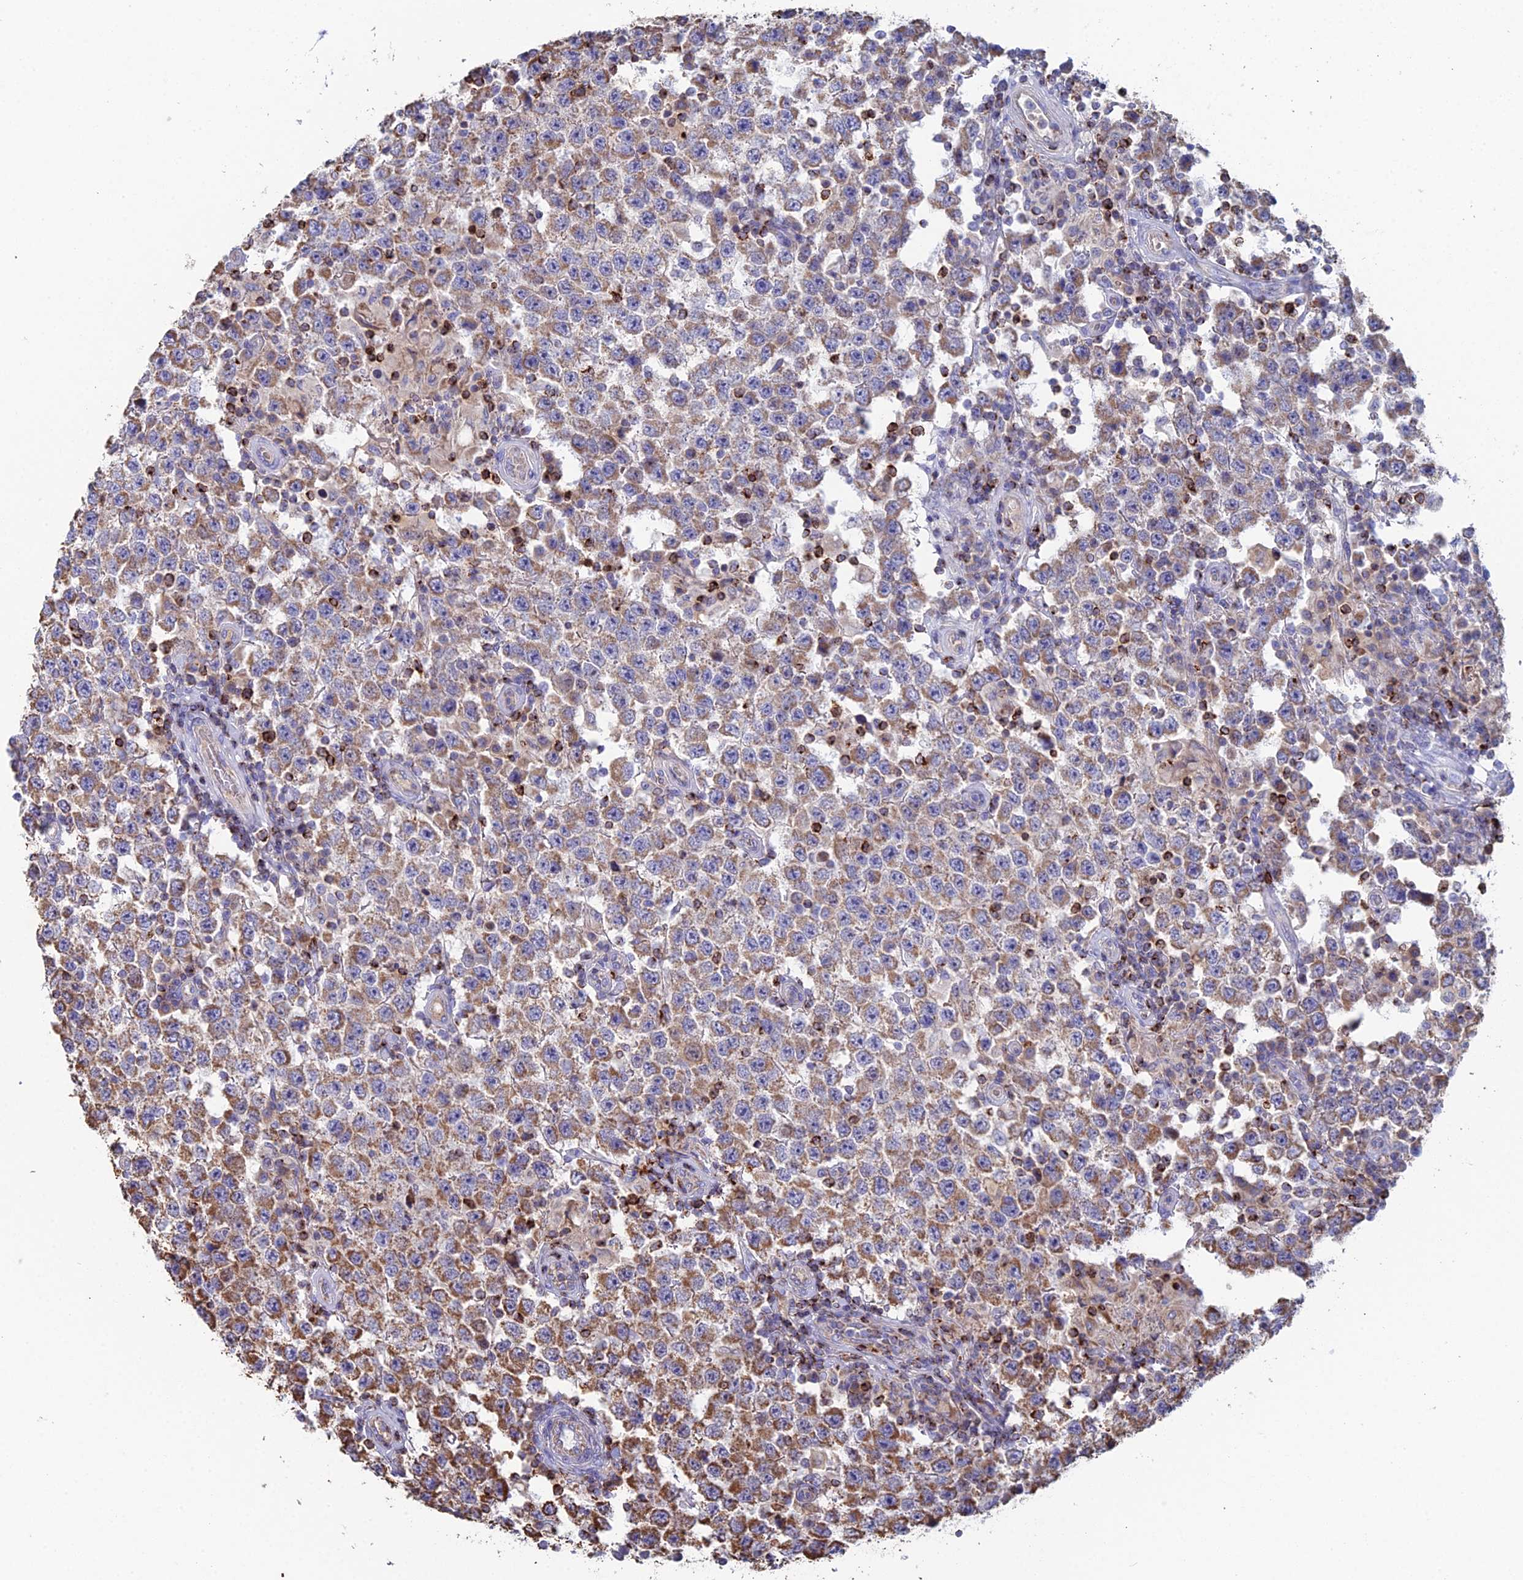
{"staining": {"intensity": "moderate", "quantity": "25%-75%", "location": "cytoplasmic/membranous"}, "tissue": "testis cancer", "cell_type": "Tumor cells", "image_type": "cancer", "snomed": [{"axis": "morphology", "description": "Normal tissue, NOS"}, {"axis": "morphology", "description": "Urothelial carcinoma, High grade"}, {"axis": "morphology", "description": "Seminoma, NOS"}, {"axis": "morphology", "description": "Carcinoma, Embryonal, NOS"}, {"axis": "topography", "description": "Urinary bladder"}, {"axis": "topography", "description": "Testis"}], "caption": "Immunohistochemical staining of urothelial carcinoma (high-grade) (testis) shows medium levels of moderate cytoplasmic/membranous protein expression in about 25%-75% of tumor cells.", "gene": "SPOCK2", "patient": {"sex": "male", "age": 41}}